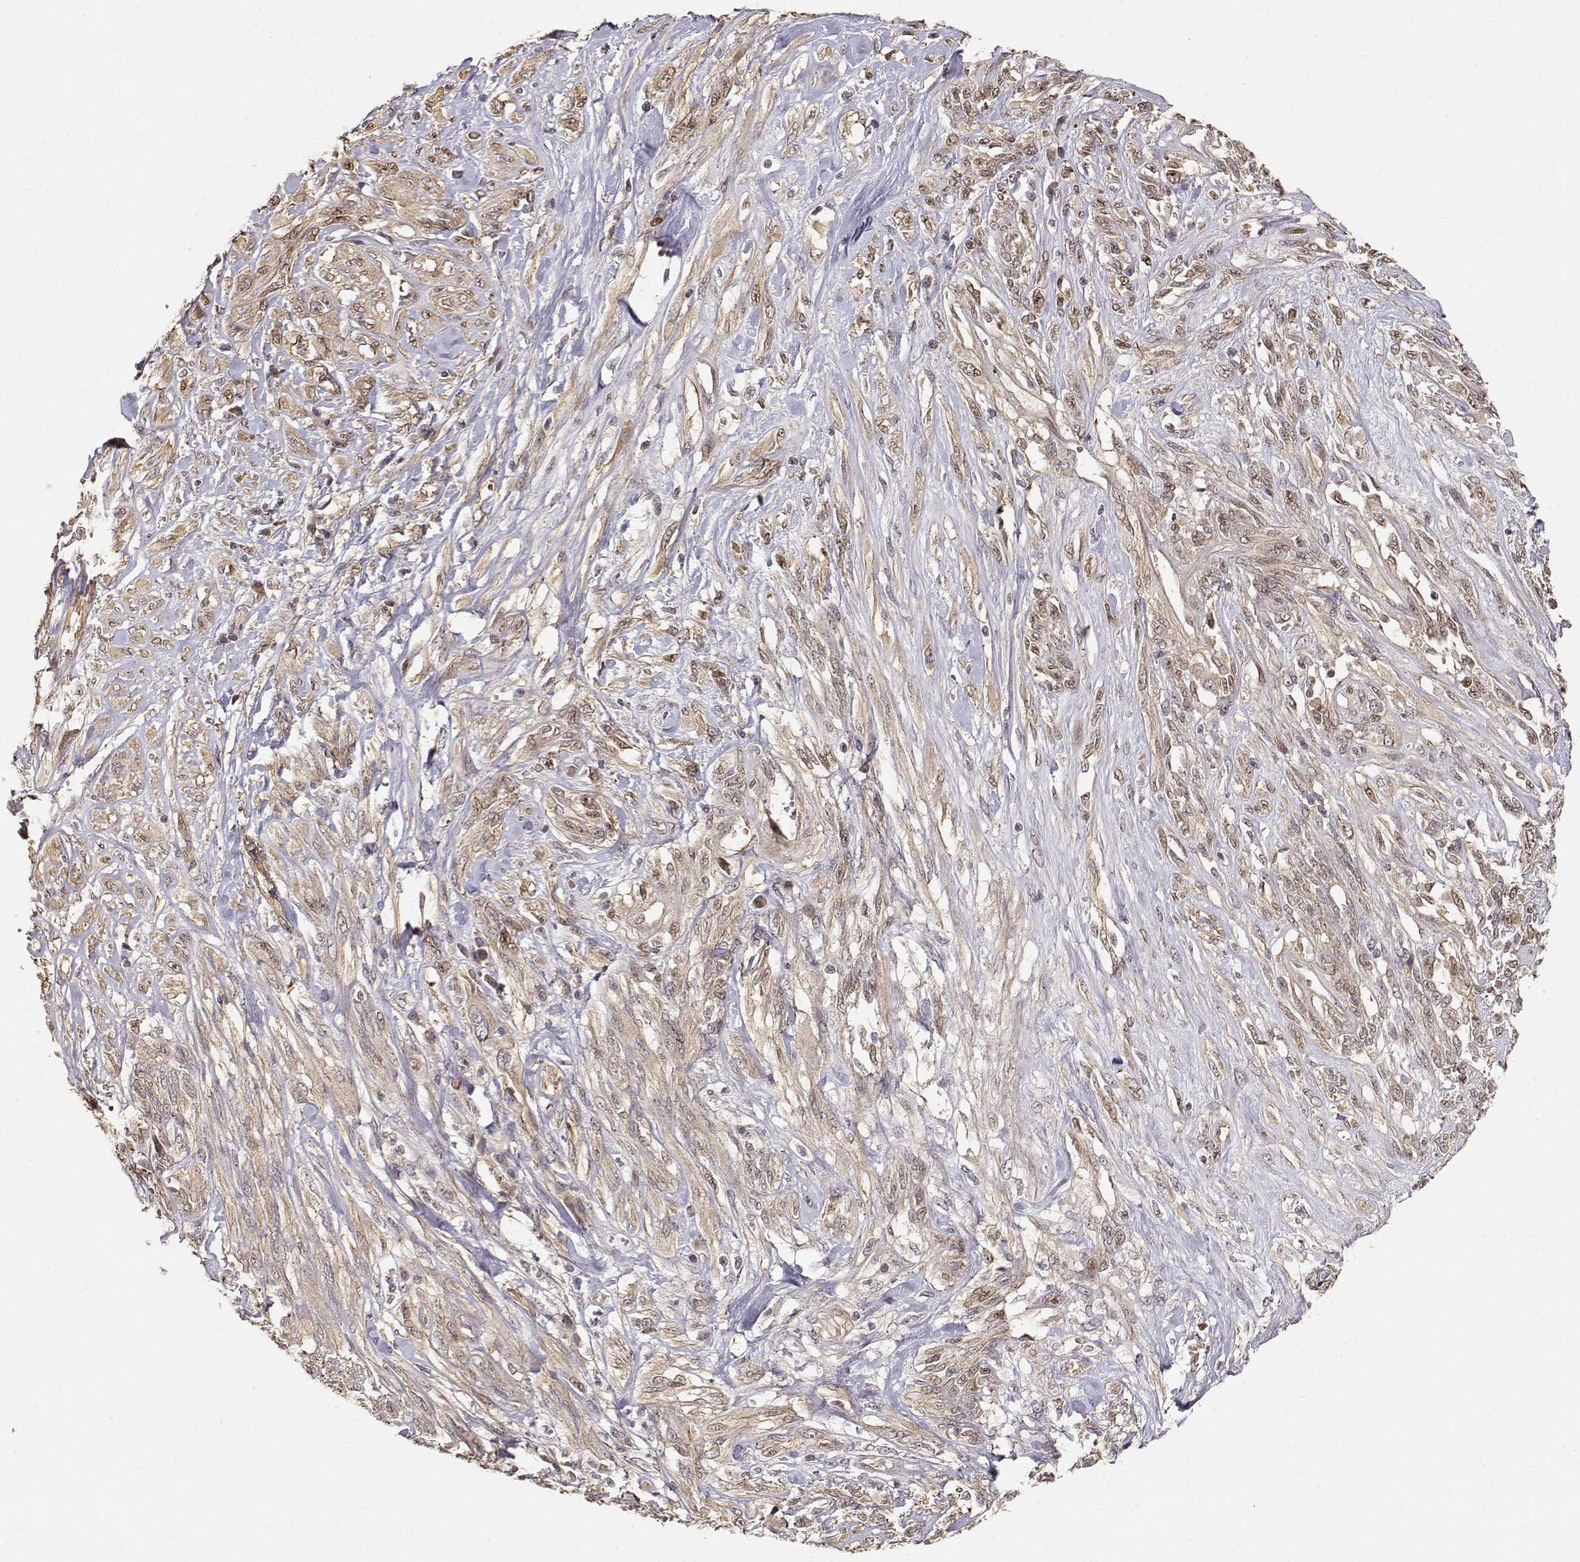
{"staining": {"intensity": "weak", "quantity": ">75%", "location": "cytoplasmic/membranous"}, "tissue": "melanoma", "cell_type": "Tumor cells", "image_type": "cancer", "snomed": [{"axis": "morphology", "description": "Malignant melanoma, NOS"}, {"axis": "topography", "description": "Skin"}], "caption": "This image demonstrates malignant melanoma stained with immunohistochemistry to label a protein in brown. The cytoplasmic/membranous of tumor cells show weak positivity for the protein. Nuclei are counter-stained blue.", "gene": "PICK1", "patient": {"sex": "female", "age": 91}}